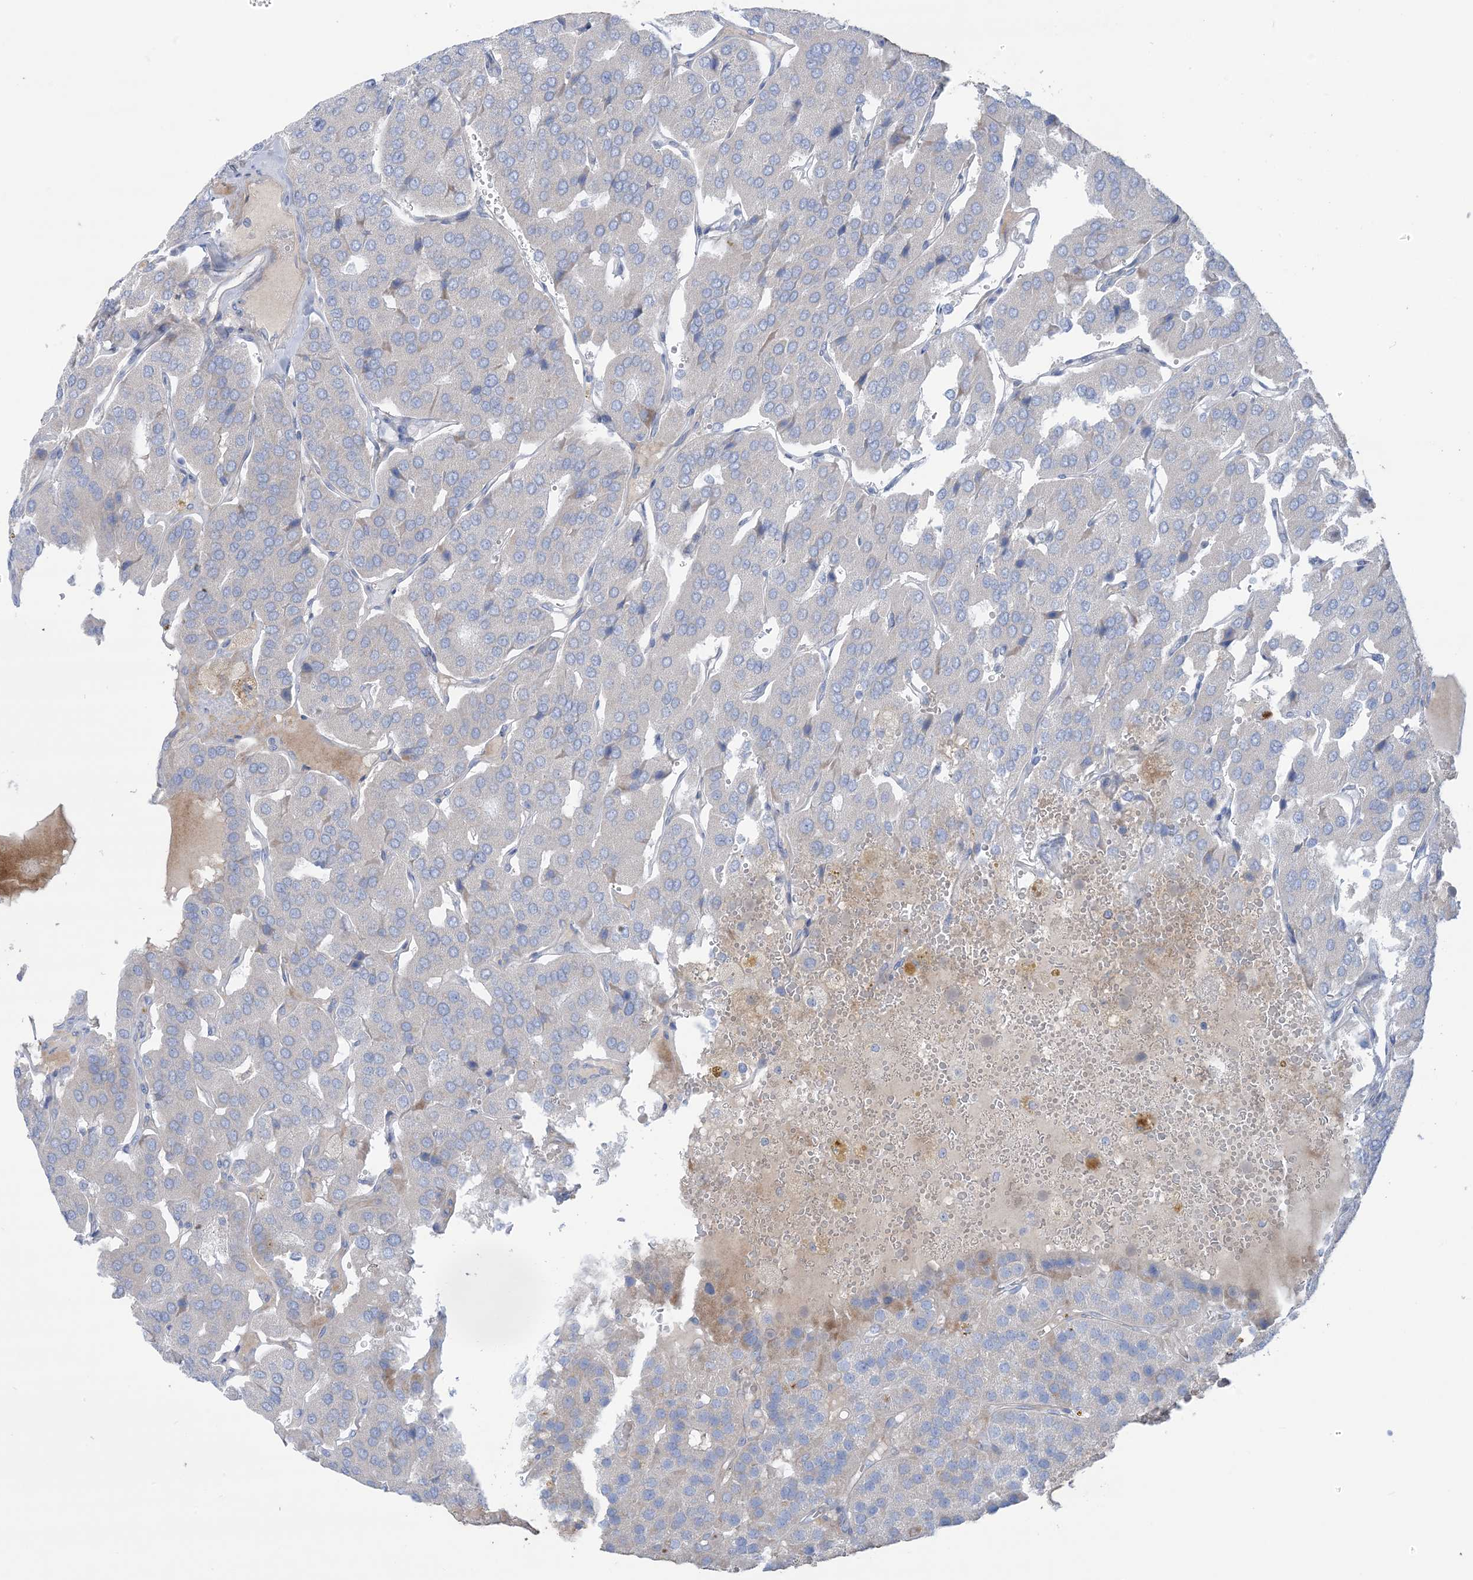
{"staining": {"intensity": "negative", "quantity": "none", "location": "none"}, "tissue": "parathyroid gland", "cell_type": "Glandular cells", "image_type": "normal", "snomed": [{"axis": "morphology", "description": "Normal tissue, NOS"}, {"axis": "morphology", "description": "Adenoma, NOS"}, {"axis": "topography", "description": "Parathyroid gland"}], "caption": "High power microscopy image of an immunohistochemistry (IHC) histopathology image of unremarkable parathyroid gland, revealing no significant positivity in glandular cells.", "gene": "ATP11C", "patient": {"sex": "female", "age": 86}}